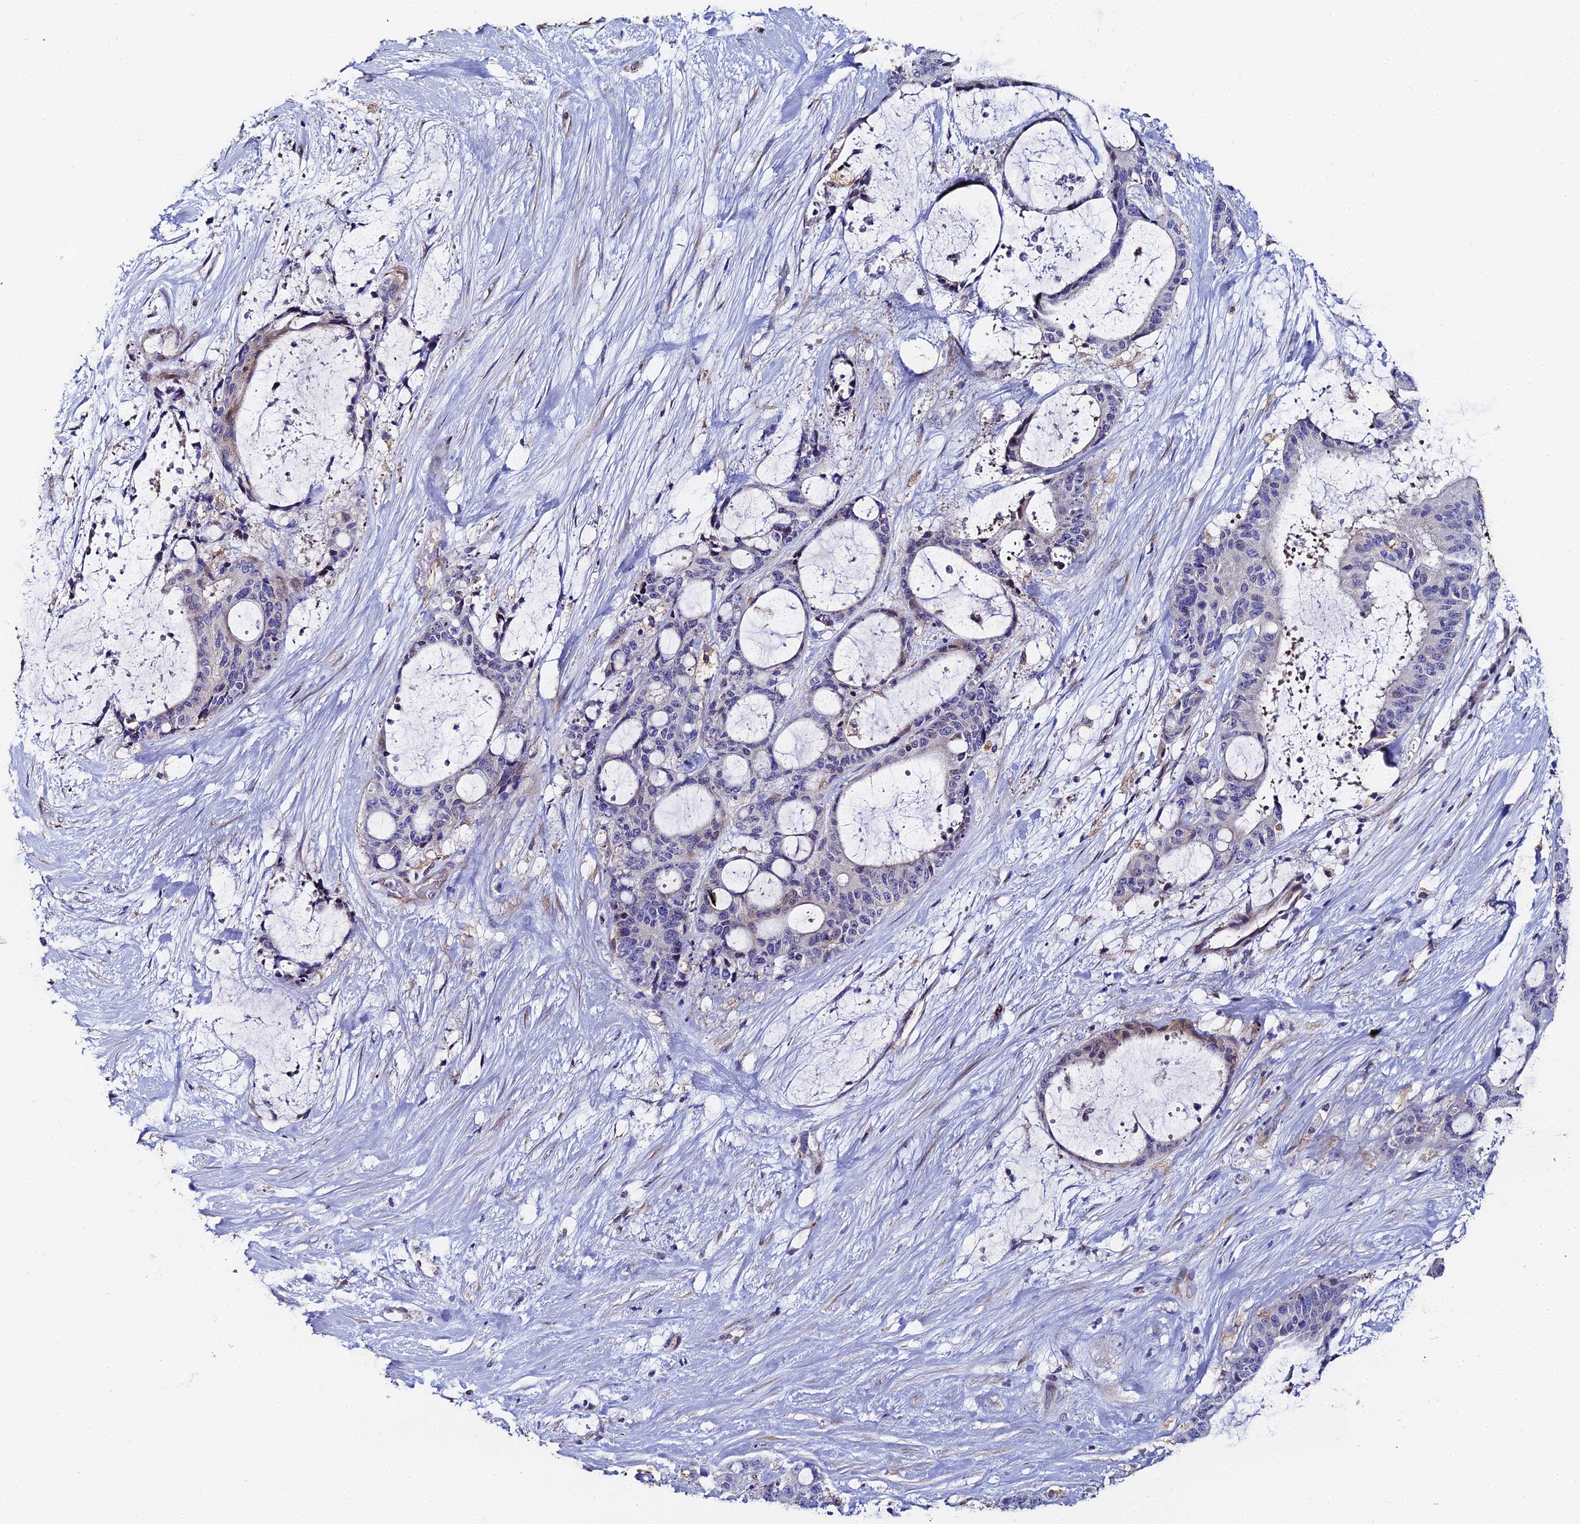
{"staining": {"intensity": "negative", "quantity": "none", "location": "none"}, "tissue": "liver cancer", "cell_type": "Tumor cells", "image_type": "cancer", "snomed": [{"axis": "morphology", "description": "Normal tissue, NOS"}, {"axis": "morphology", "description": "Cholangiocarcinoma"}, {"axis": "topography", "description": "Liver"}, {"axis": "topography", "description": "Peripheral nerve tissue"}], "caption": "Tumor cells are negative for brown protein staining in liver cholangiocarcinoma.", "gene": "ENSG00000268674", "patient": {"sex": "female", "age": 73}}